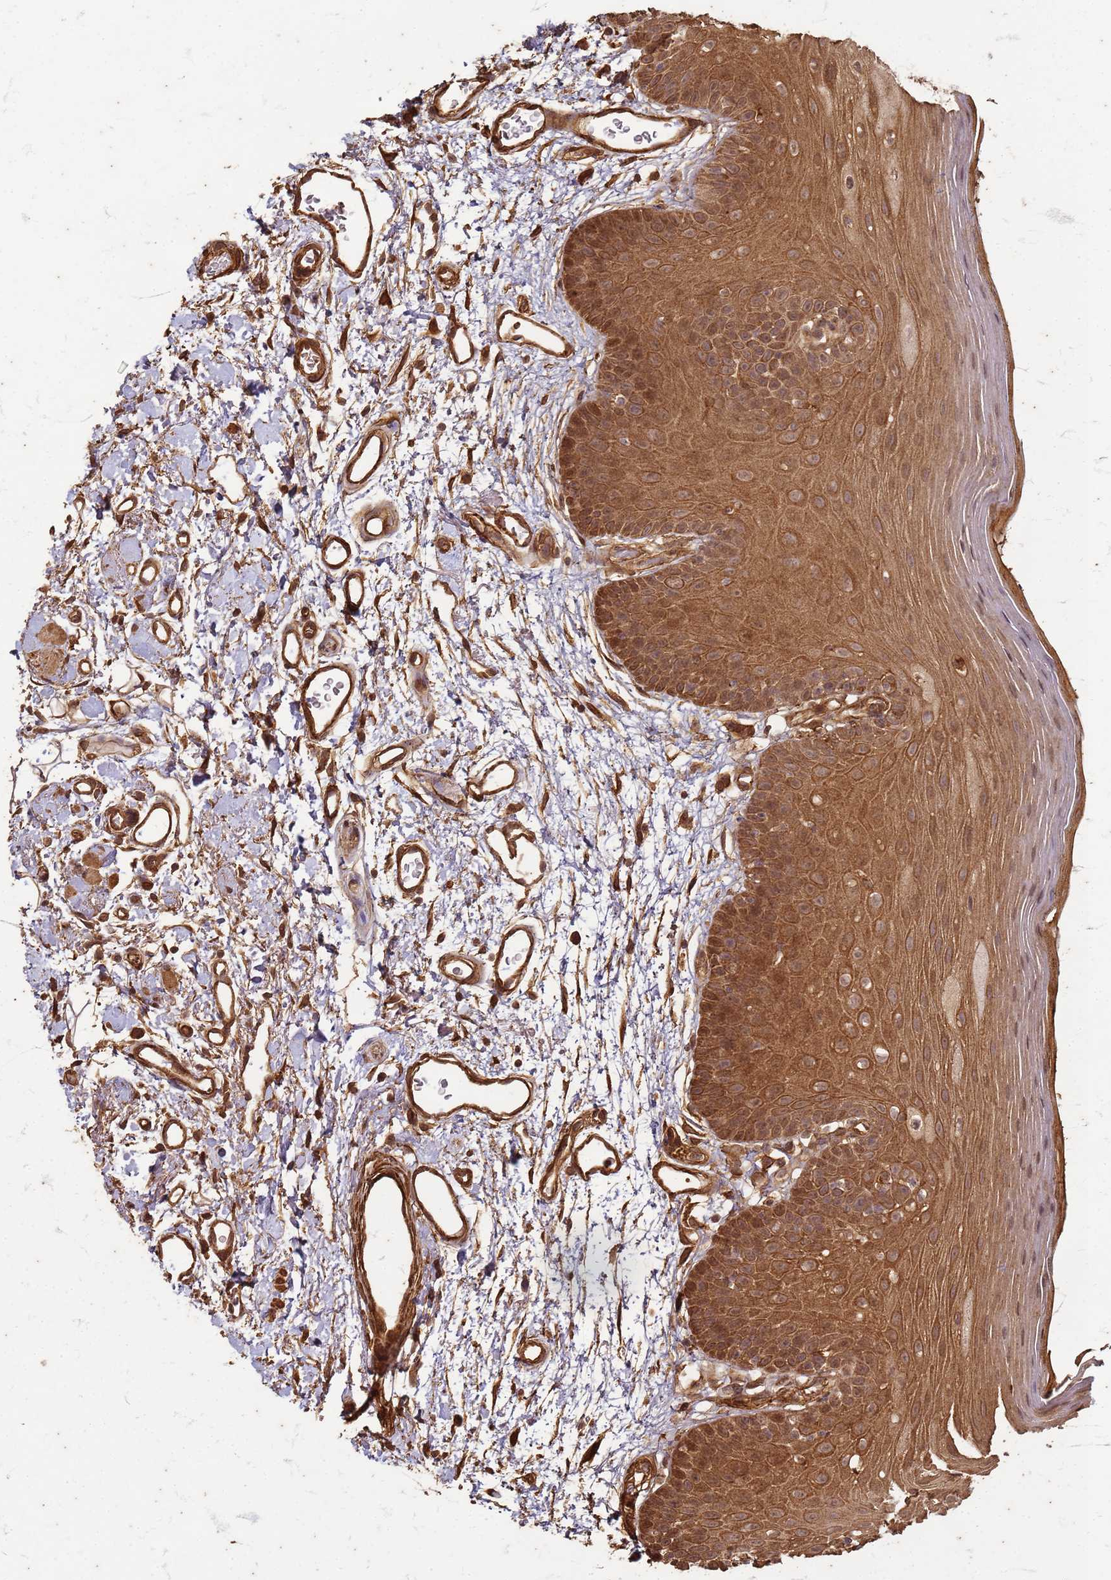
{"staining": {"intensity": "moderate", "quantity": ">75%", "location": "cytoplasmic/membranous,nuclear"}, "tissue": "oral mucosa", "cell_type": "Squamous epithelial cells", "image_type": "normal", "snomed": [{"axis": "morphology", "description": "Normal tissue, NOS"}, {"axis": "topography", "description": "Oral tissue"}, {"axis": "topography", "description": "Tounge, NOS"}], "caption": "Immunohistochemistry (IHC) image of benign human oral mucosa stained for a protein (brown), which displays medium levels of moderate cytoplasmic/membranous,nuclear expression in approximately >75% of squamous epithelial cells.", "gene": "KIF26A", "patient": {"sex": "female", "age": 81}}